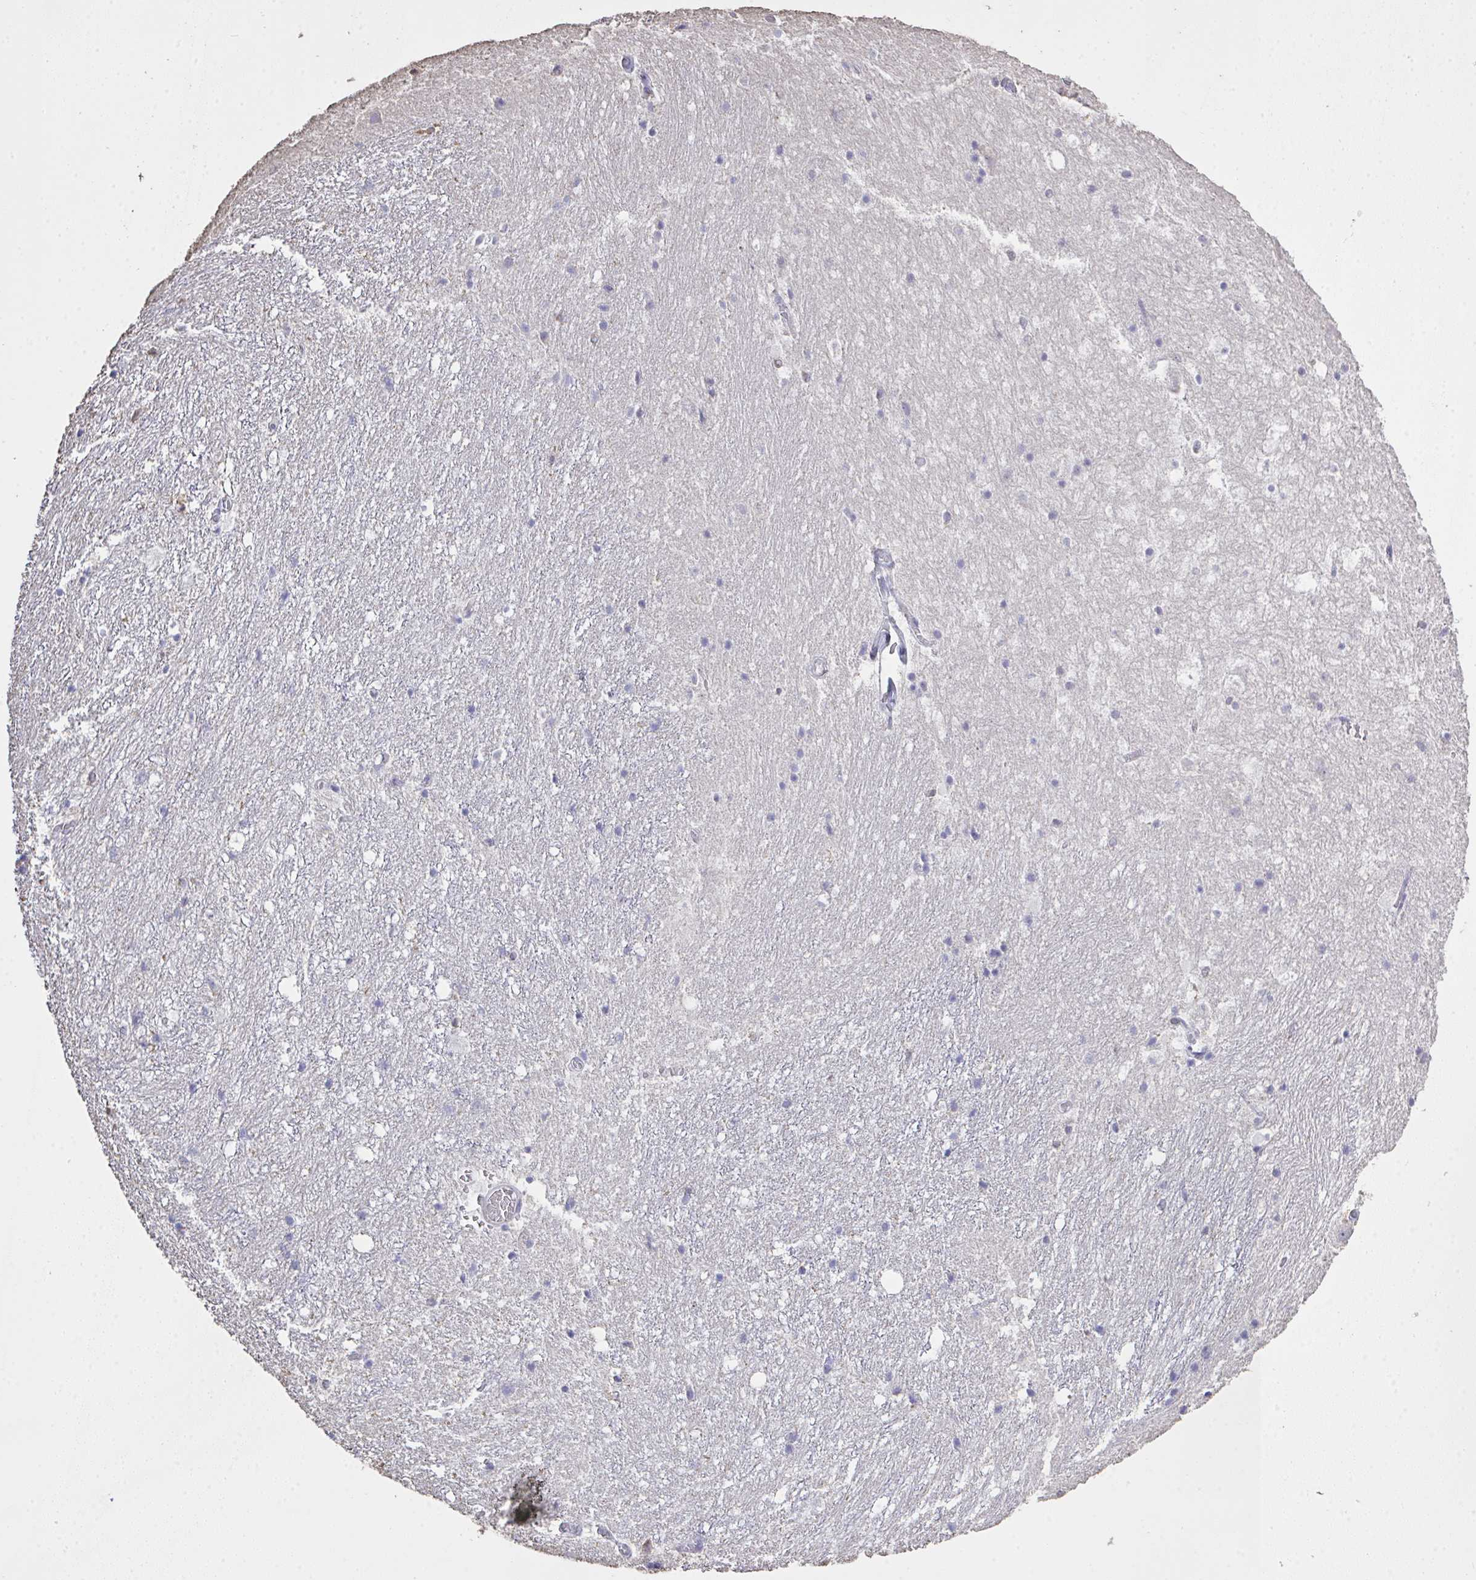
{"staining": {"intensity": "negative", "quantity": "none", "location": "none"}, "tissue": "hippocampus", "cell_type": "Glial cells", "image_type": "normal", "snomed": [{"axis": "morphology", "description": "Normal tissue, NOS"}, {"axis": "topography", "description": "Hippocampus"}], "caption": "This is a histopathology image of immunohistochemistry (IHC) staining of benign hippocampus, which shows no expression in glial cells. (Brightfield microscopy of DAB immunohistochemistry (IHC) at high magnification).", "gene": "IL23R", "patient": {"sex": "female", "age": 52}}